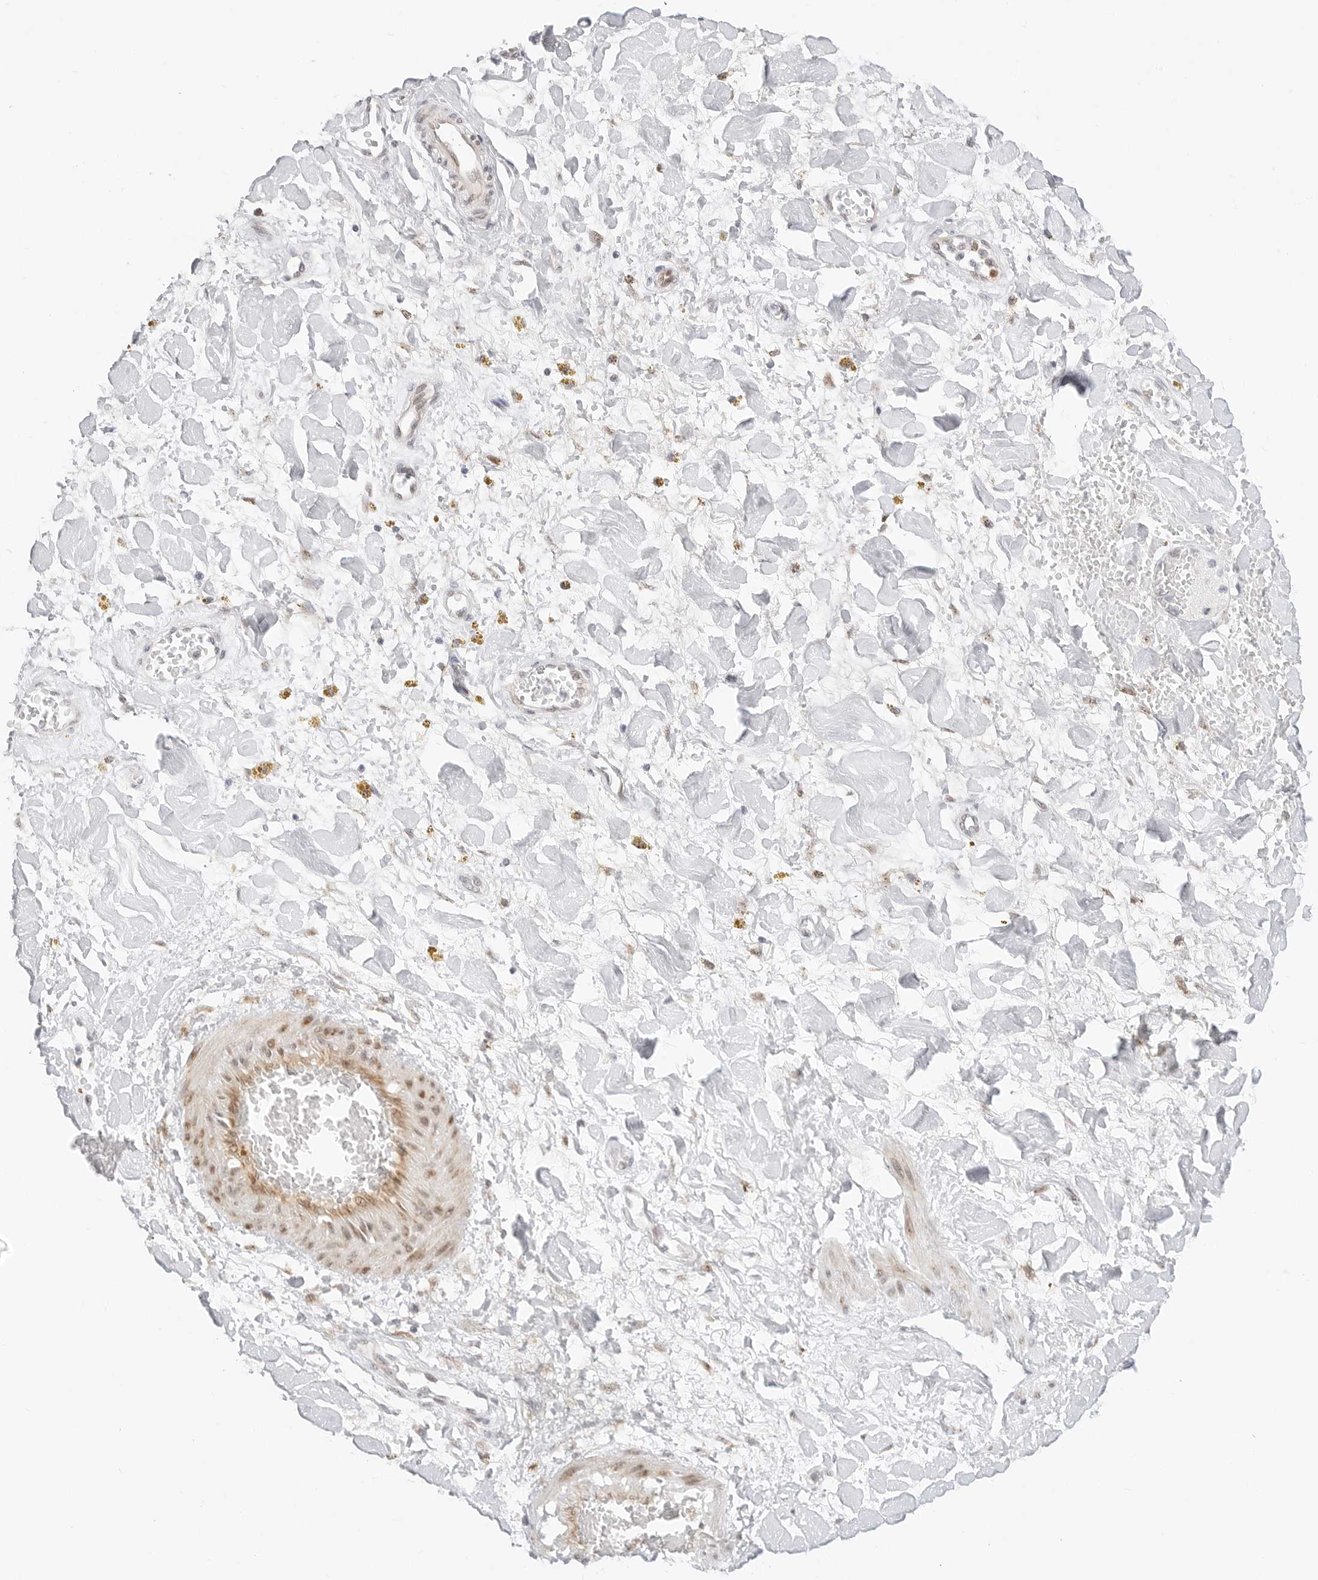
{"staining": {"intensity": "negative", "quantity": "none", "location": "none"}, "tissue": "adipose tissue", "cell_type": "Adipocytes", "image_type": "normal", "snomed": [{"axis": "morphology", "description": "Normal tissue, NOS"}, {"axis": "topography", "description": "Kidney"}, {"axis": "topography", "description": "Peripheral nerve tissue"}], "caption": "The IHC image has no significant staining in adipocytes of adipose tissue. (DAB IHC visualized using brightfield microscopy, high magnification).", "gene": "HIPK3", "patient": {"sex": "male", "age": 7}}